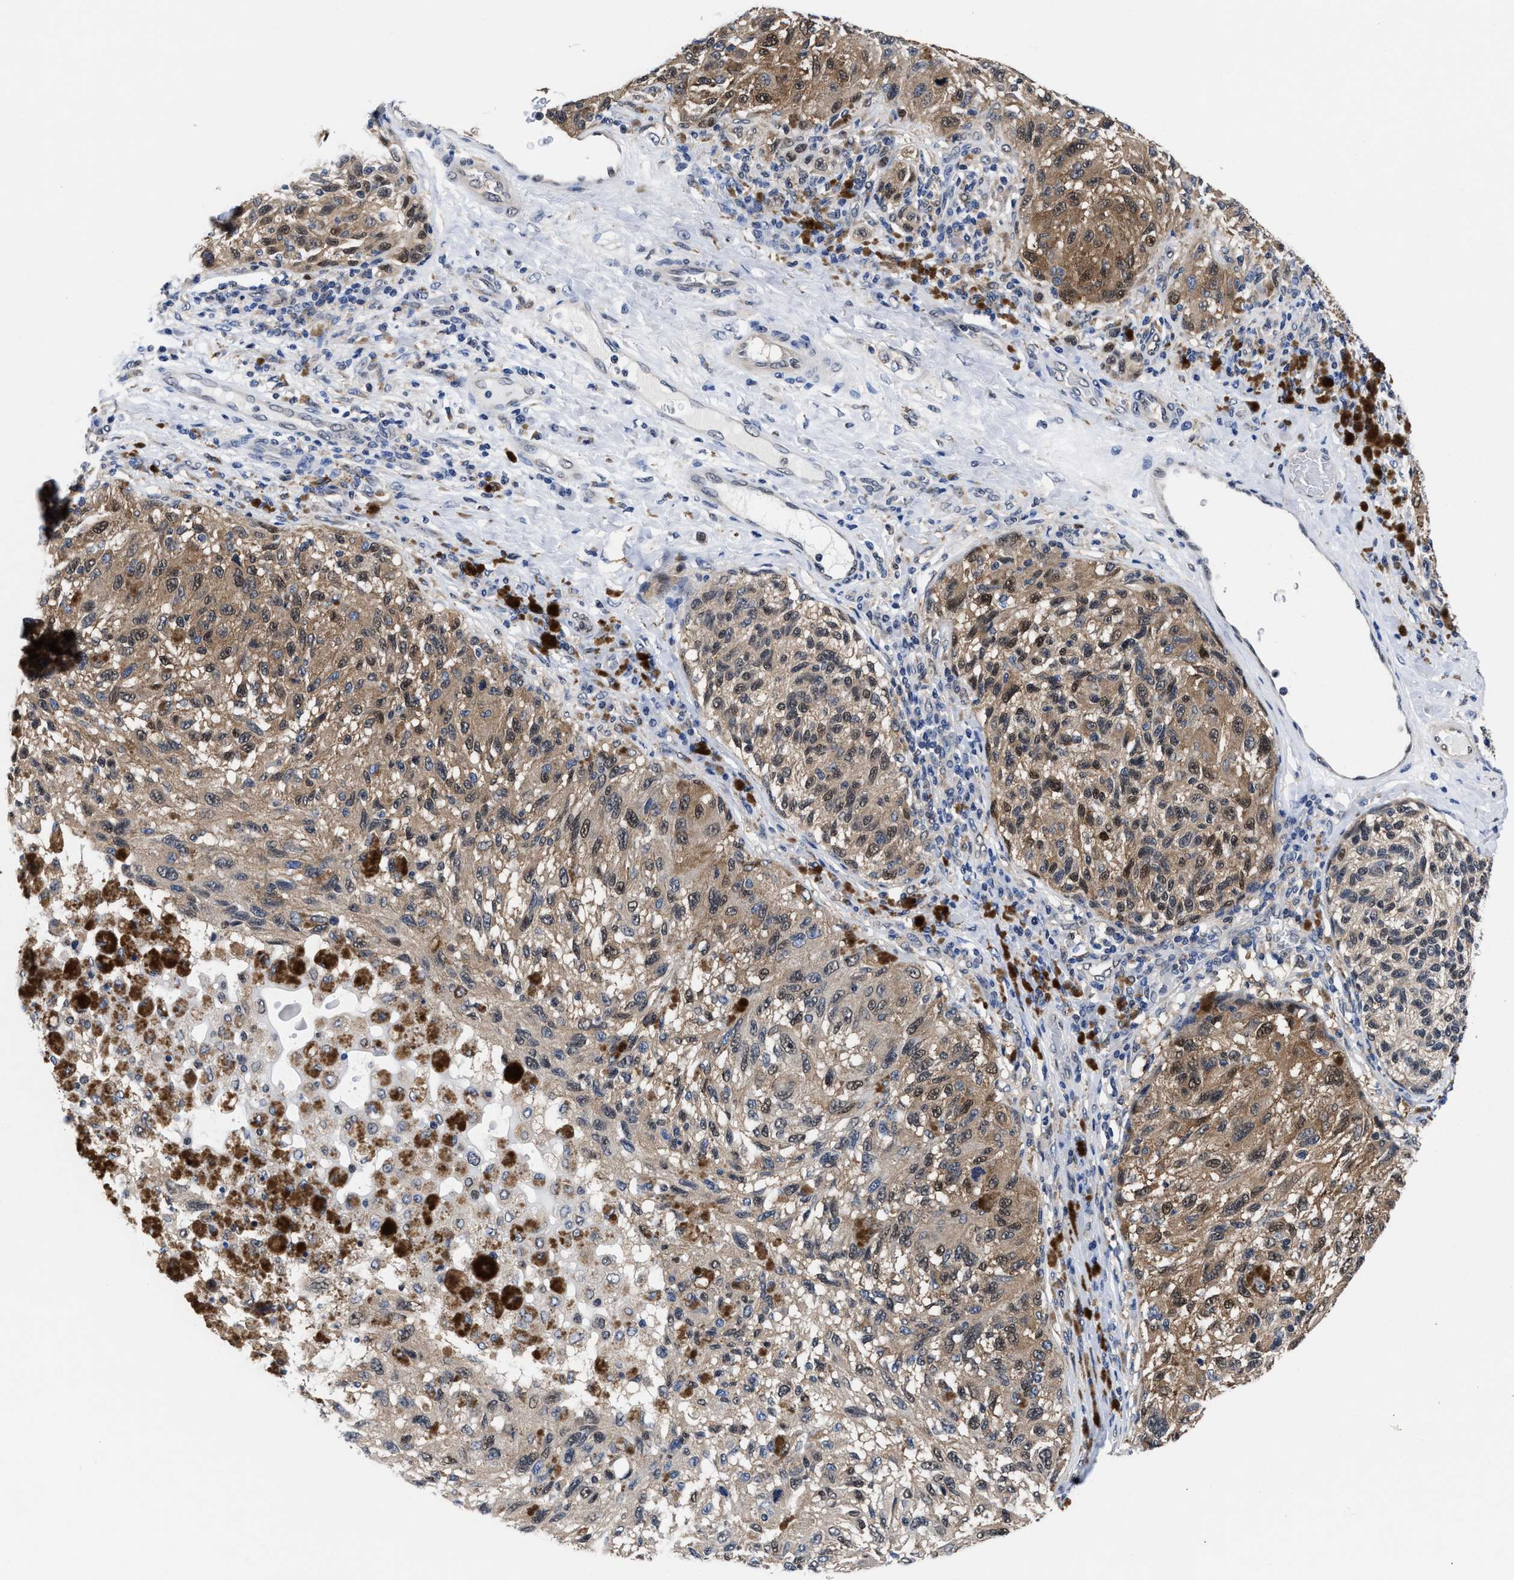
{"staining": {"intensity": "weak", "quantity": ">75%", "location": "cytoplasmic/membranous,nuclear"}, "tissue": "melanoma", "cell_type": "Tumor cells", "image_type": "cancer", "snomed": [{"axis": "morphology", "description": "Malignant melanoma, NOS"}, {"axis": "topography", "description": "Skin"}], "caption": "Immunohistochemical staining of human melanoma exhibits weak cytoplasmic/membranous and nuclear protein expression in approximately >75% of tumor cells.", "gene": "ACLY", "patient": {"sex": "female", "age": 73}}